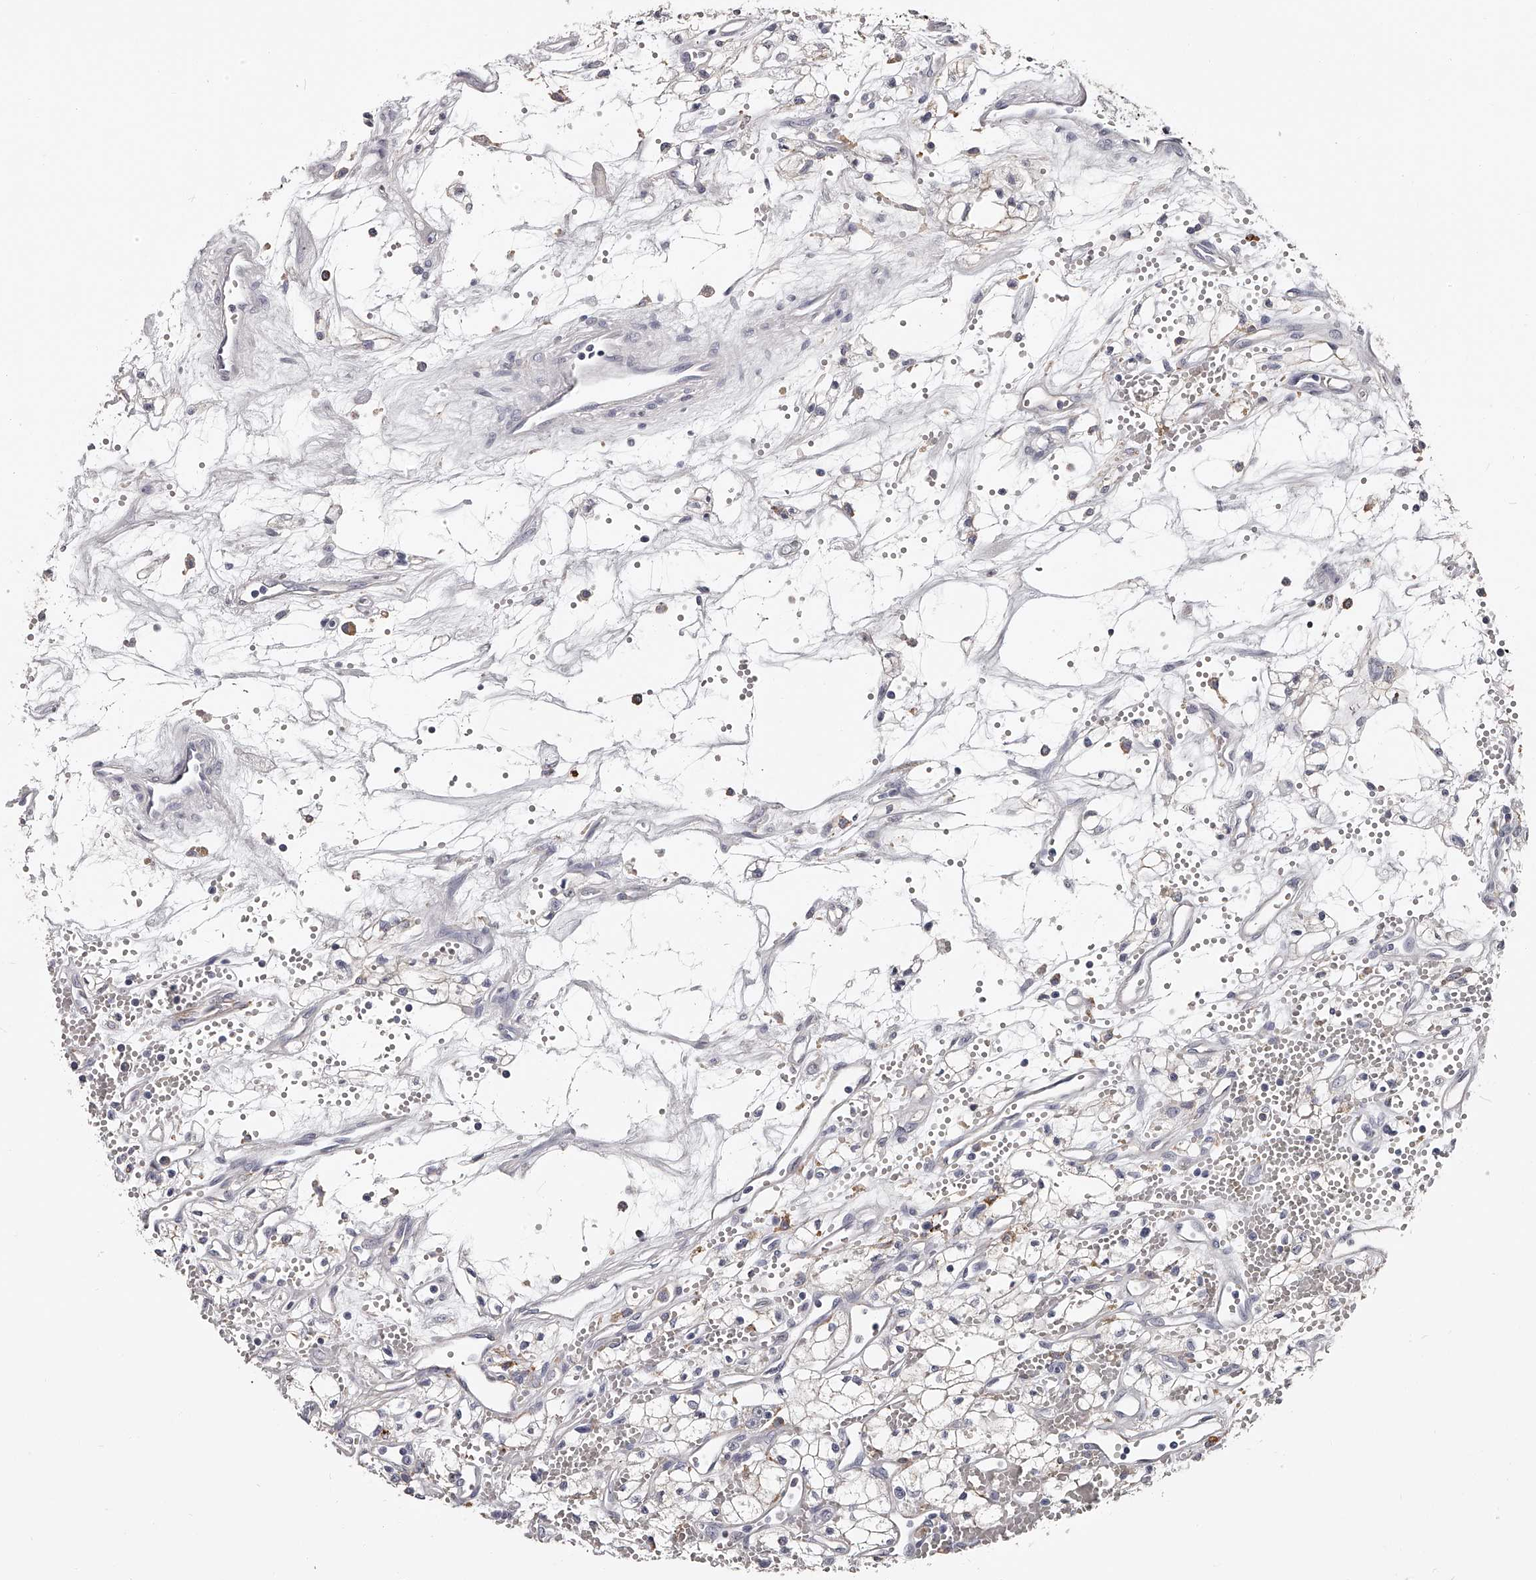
{"staining": {"intensity": "negative", "quantity": "none", "location": "none"}, "tissue": "renal cancer", "cell_type": "Tumor cells", "image_type": "cancer", "snomed": [{"axis": "morphology", "description": "Adenocarcinoma, NOS"}, {"axis": "topography", "description": "Kidney"}], "caption": "The image exhibits no significant staining in tumor cells of renal cancer (adenocarcinoma).", "gene": "PACSIN1", "patient": {"sex": "male", "age": 59}}